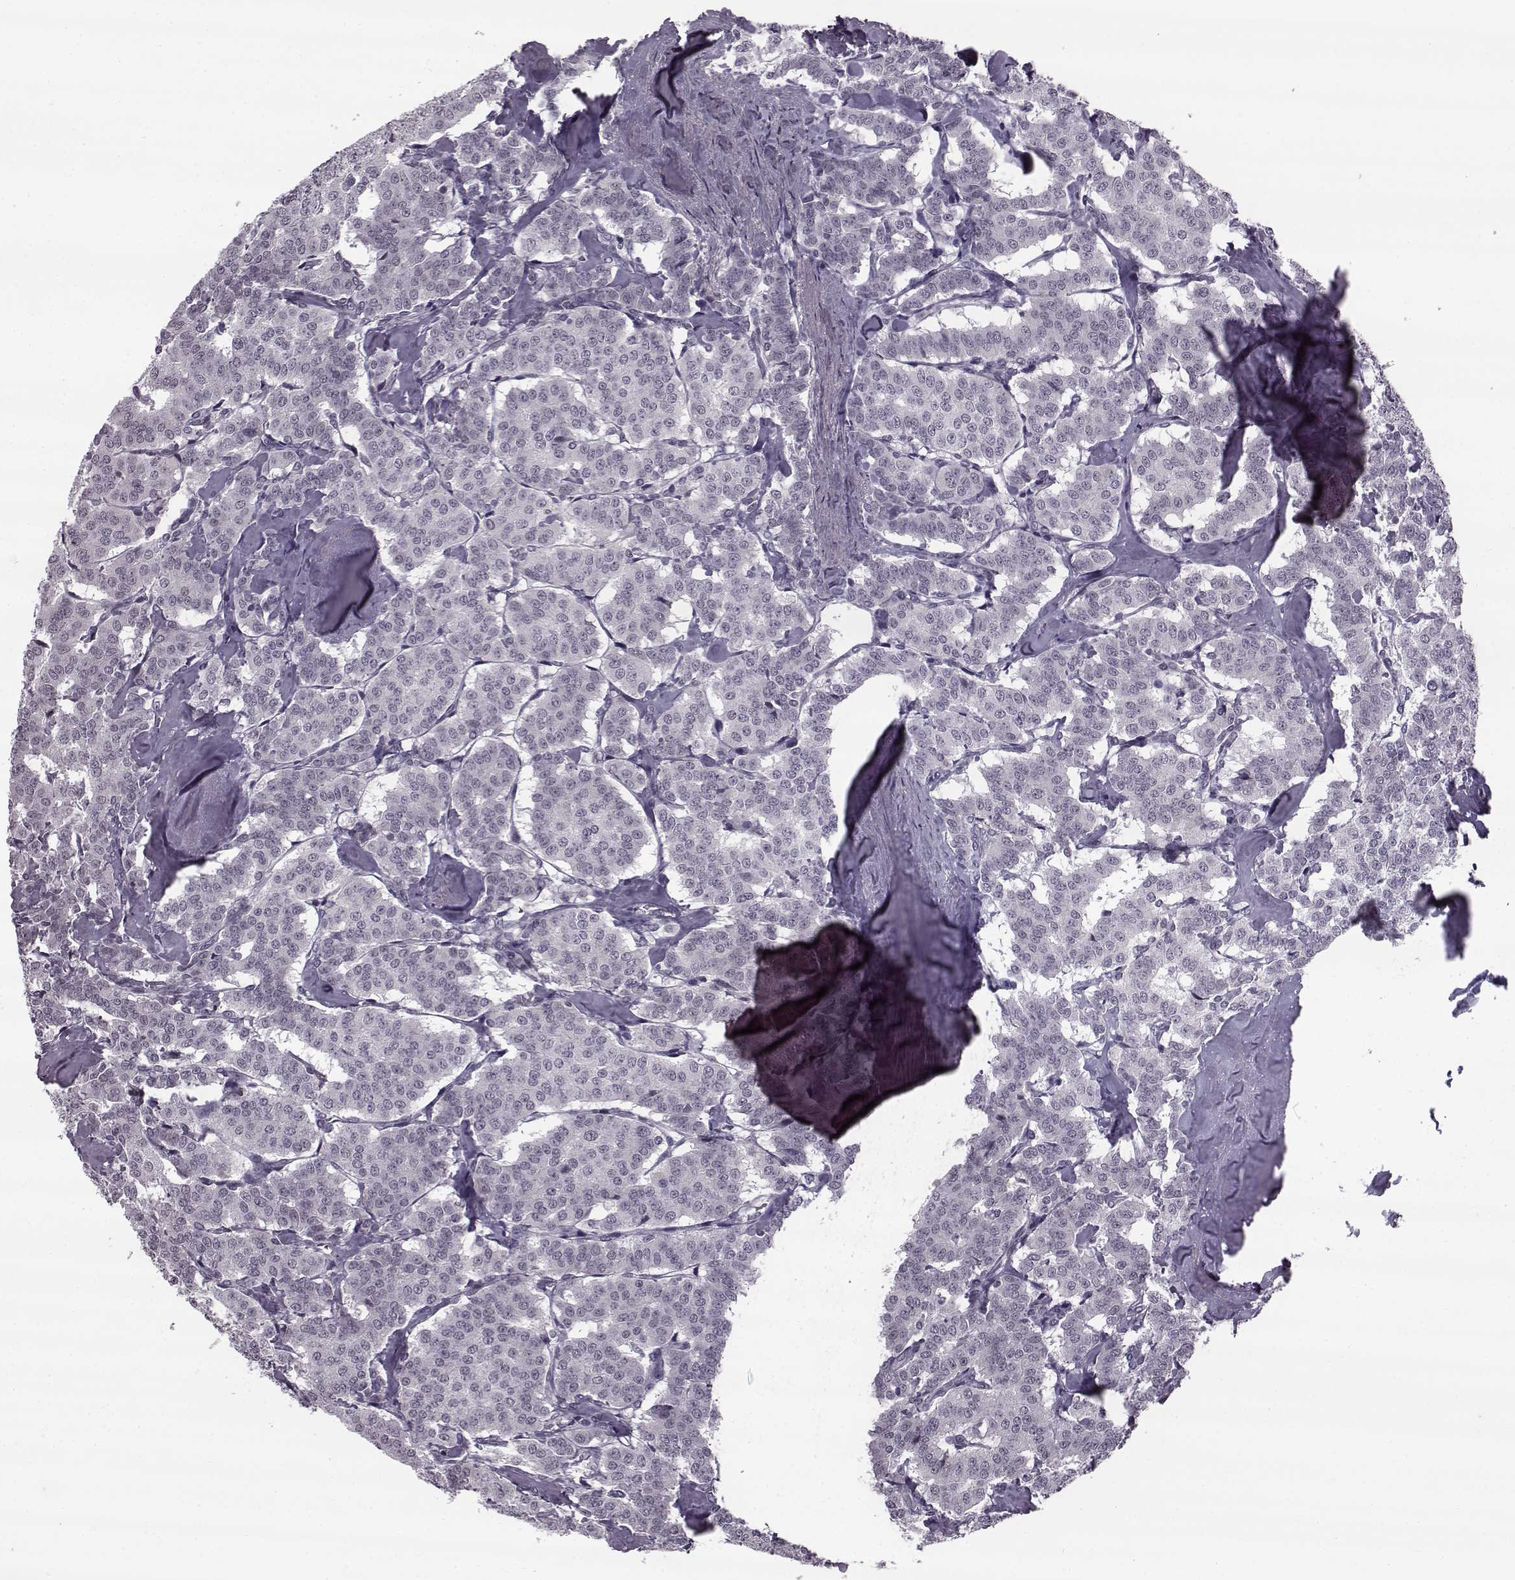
{"staining": {"intensity": "negative", "quantity": "none", "location": "none"}, "tissue": "carcinoid", "cell_type": "Tumor cells", "image_type": "cancer", "snomed": [{"axis": "morphology", "description": "Carcinoid, malignant, NOS"}, {"axis": "topography", "description": "Lung"}], "caption": "Malignant carcinoid stained for a protein using immunohistochemistry shows no positivity tumor cells.", "gene": "SLC28A2", "patient": {"sex": "female", "age": 46}}